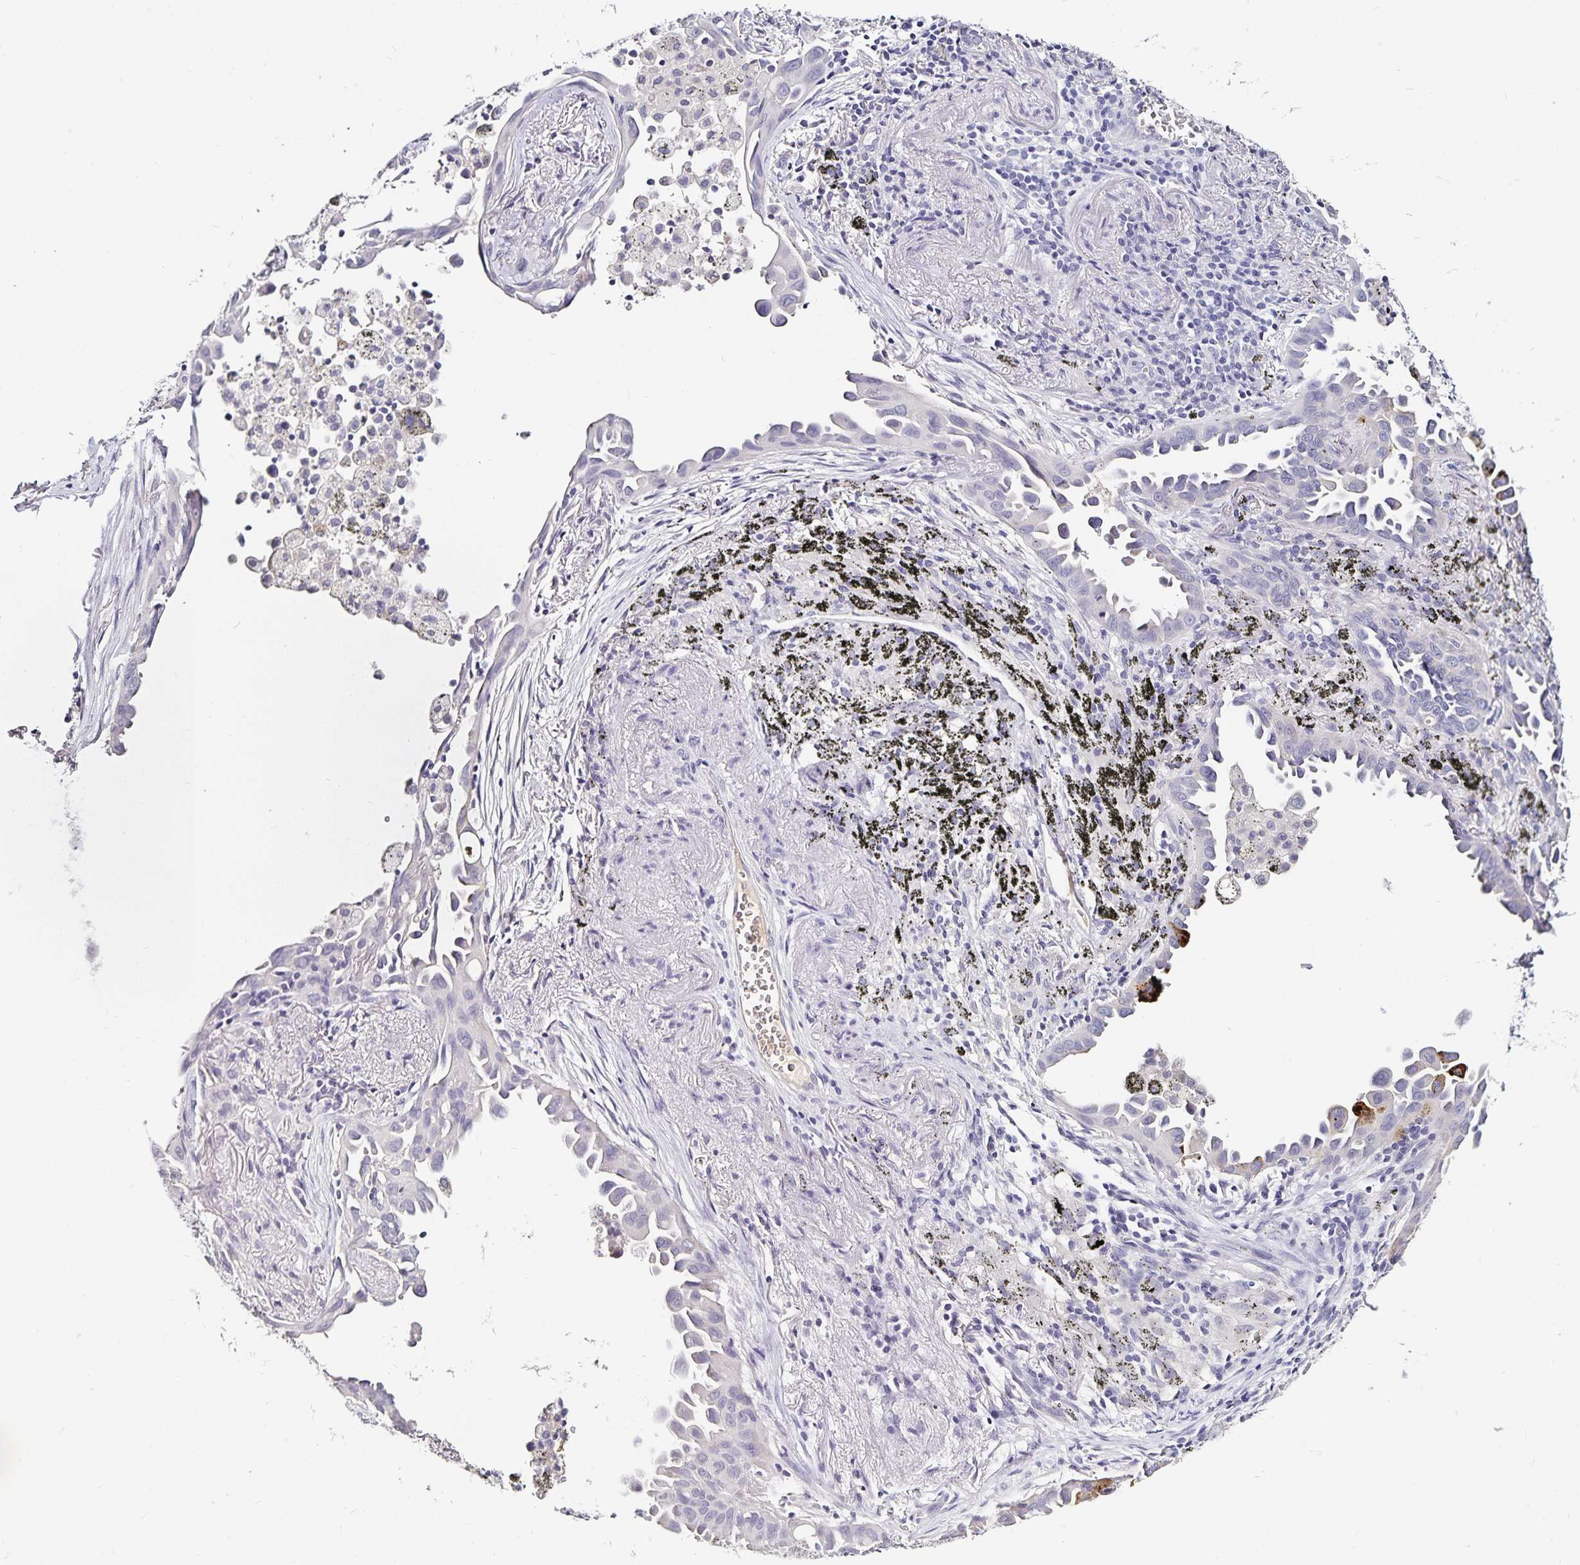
{"staining": {"intensity": "negative", "quantity": "none", "location": "none"}, "tissue": "lung cancer", "cell_type": "Tumor cells", "image_type": "cancer", "snomed": [{"axis": "morphology", "description": "Adenocarcinoma, NOS"}, {"axis": "topography", "description": "Lung"}], "caption": "This is an IHC image of human lung adenocarcinoma. There is no staining in tumor cells.", "gene": "TTR", "patient": {"sex": "male", "age": 68}}